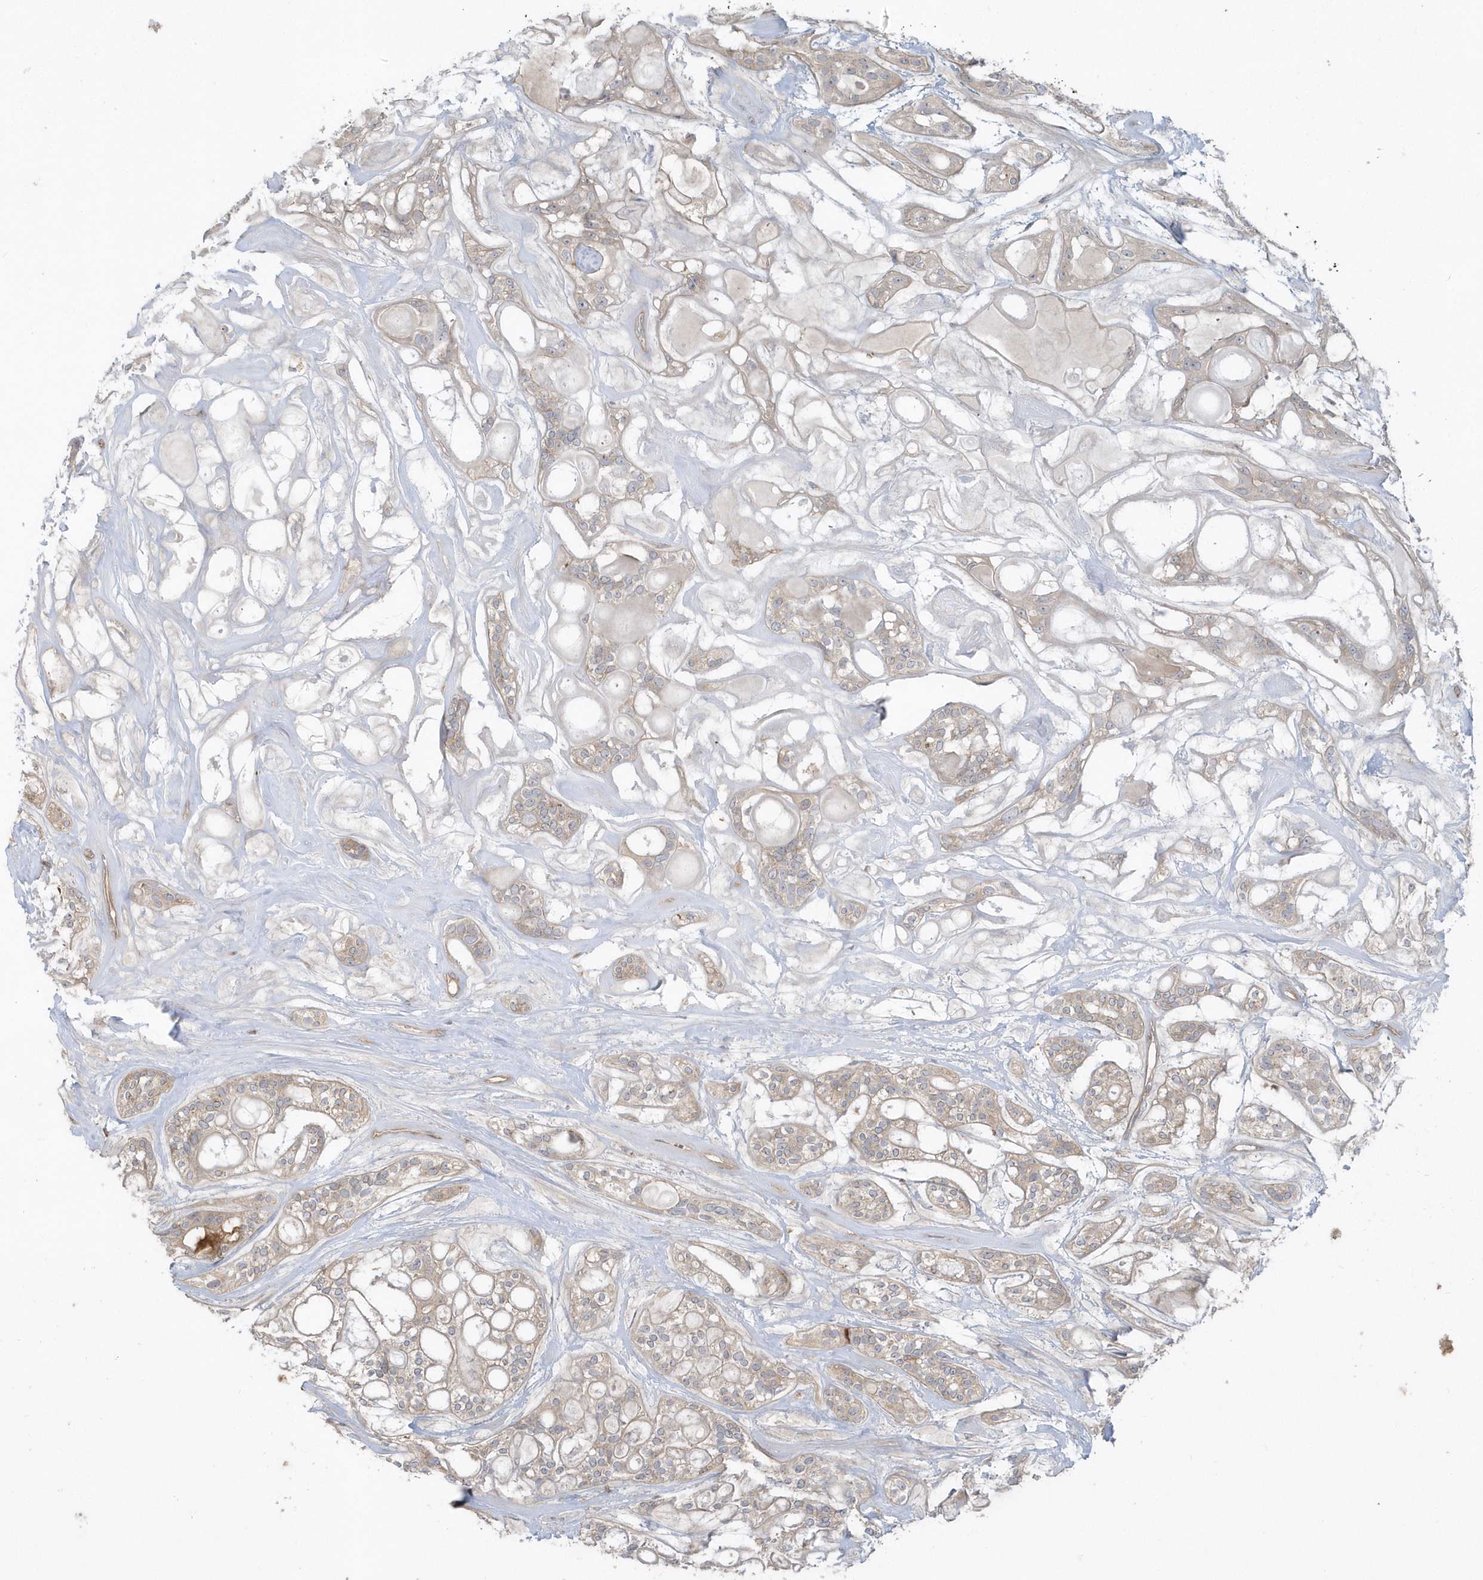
{"staining": {"intensity": "weak", "quantity": "25%-75%", "location": "cytoplasmic/membranous"}, "tissue": "head and neck cancer", "cell_type": "Tumor cells", "image_type": "cancer", "snomed": [{"axis": "morphology", "description": "Adenocarcinoma, NOS"}, {"axis": "topography", "description": "Head-Neck"}], "caption": "Weak cytoplasmic/membranous positivity is seen in approximately 25%-75% of tumor cells in head and neck cancer (adenocarcinoma). (DAB (3,3'-diaminobenzidine) IHC with brightfield microscopy, high magnification).", "gene": "ACTR1A", "patient": {"sex": "male", "age": 66}}